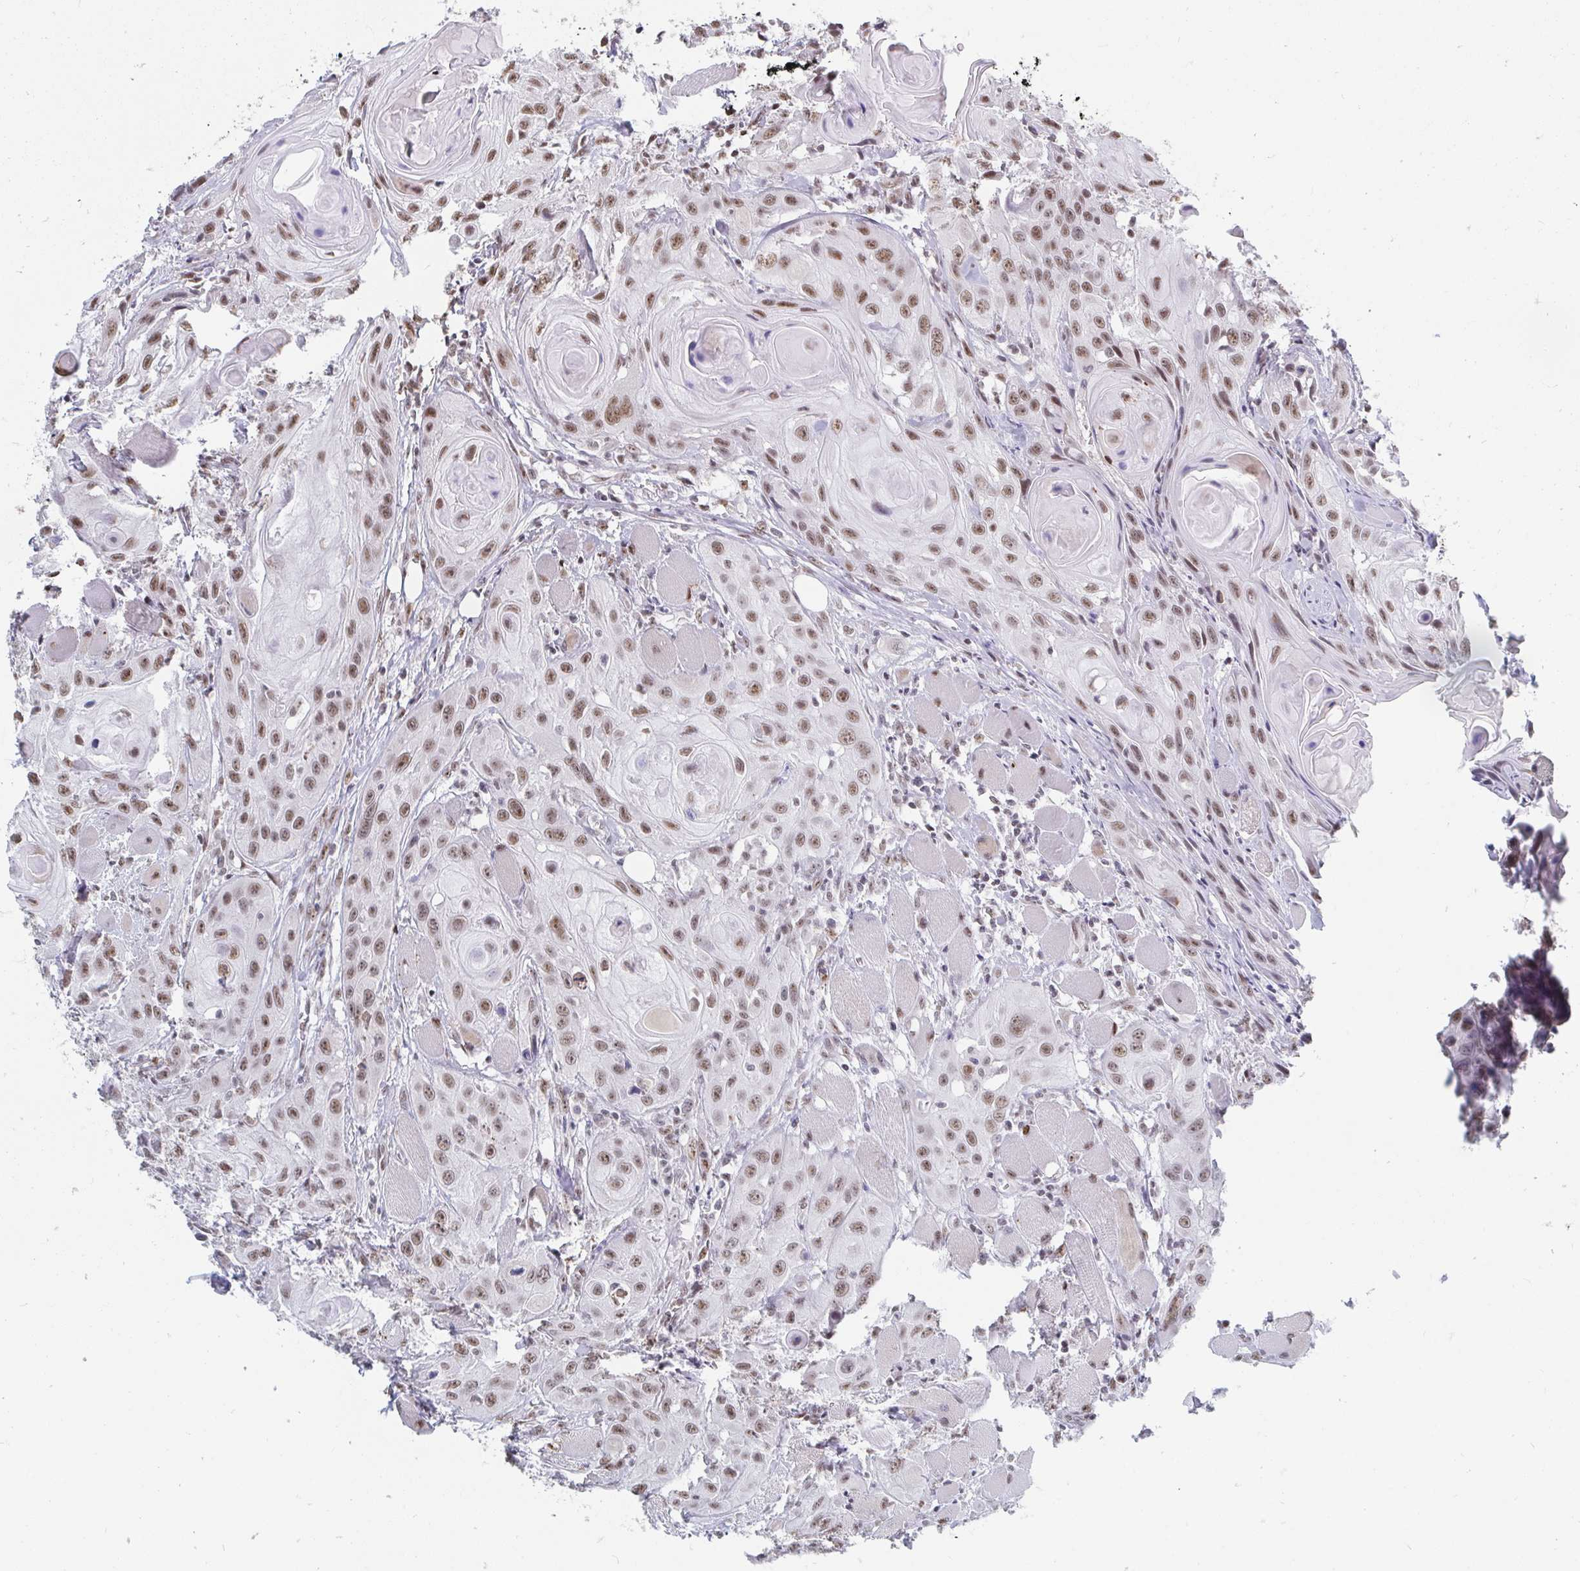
{"staining": {"intensity": "moderate", "quantity": ">75%", "location": "nuclear"}, "tissue": "head and neck cancer", "cell_type": "Tumor cells", "image_type": "cancer", "snomed": [{"axis": "morphology", "description": "Squamous cell carcinoma, NOS"}, {"axis": "topography", "description": "Oral tissue"}, {"axis": "topography", "description": "Head-Neck"}], "caption": "A medium amount of moderate nuclear staining is appreciated in about >75% of tumor cells in squamous cell carcinoma (head and neck) tissue. The staining is performed using DAB (3,3'-diaminobenzidine) brown chromogen to label protein expression. The nuclei are counter-stained blue using hematoxylin.", "gene": "TRIP12", "patient": {"sex": "male", "age": 58}}